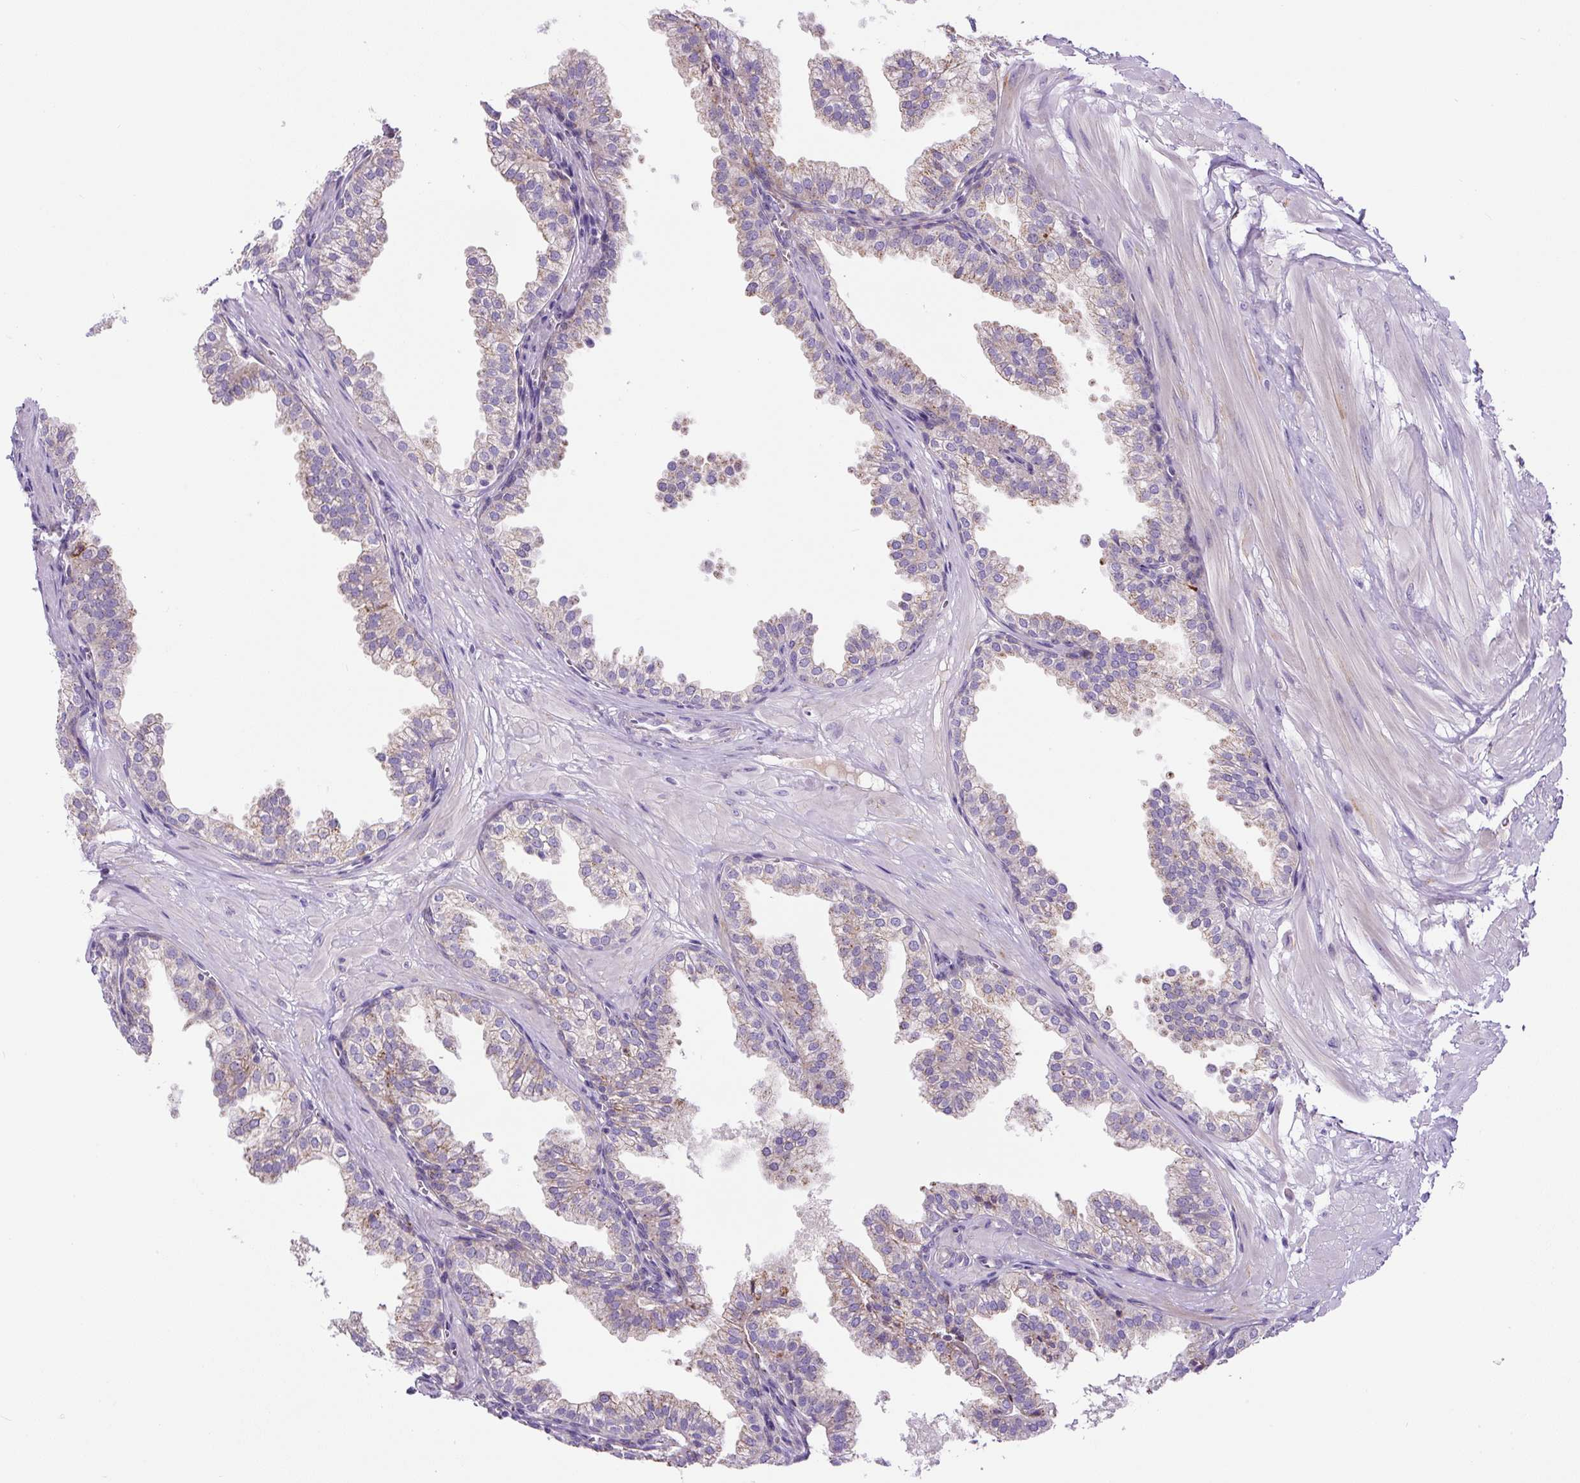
{"staining": {"intensity": "moderate", "quantity": "<25%", "location": "cytoplasmic/membranous"}, "tissue": "prostate", "cell_type": "Glandular cells", "image_type": "normal", "snomed": [{"axis": "morphology", "description": "Normal tissue, NOS"}, {"axis": "topography", "description": "Prostate"}, {"axis": "topography", "description": "Peripheral nerve tissue"}], "caption": "The histopathology image demonstrates a brown stain indicating the presence of a protein in the cytoplasmic/membranous of glandular cells in prostate.", "gene": "ZNF596", "patient": {"sex": "male", "age": 55}}